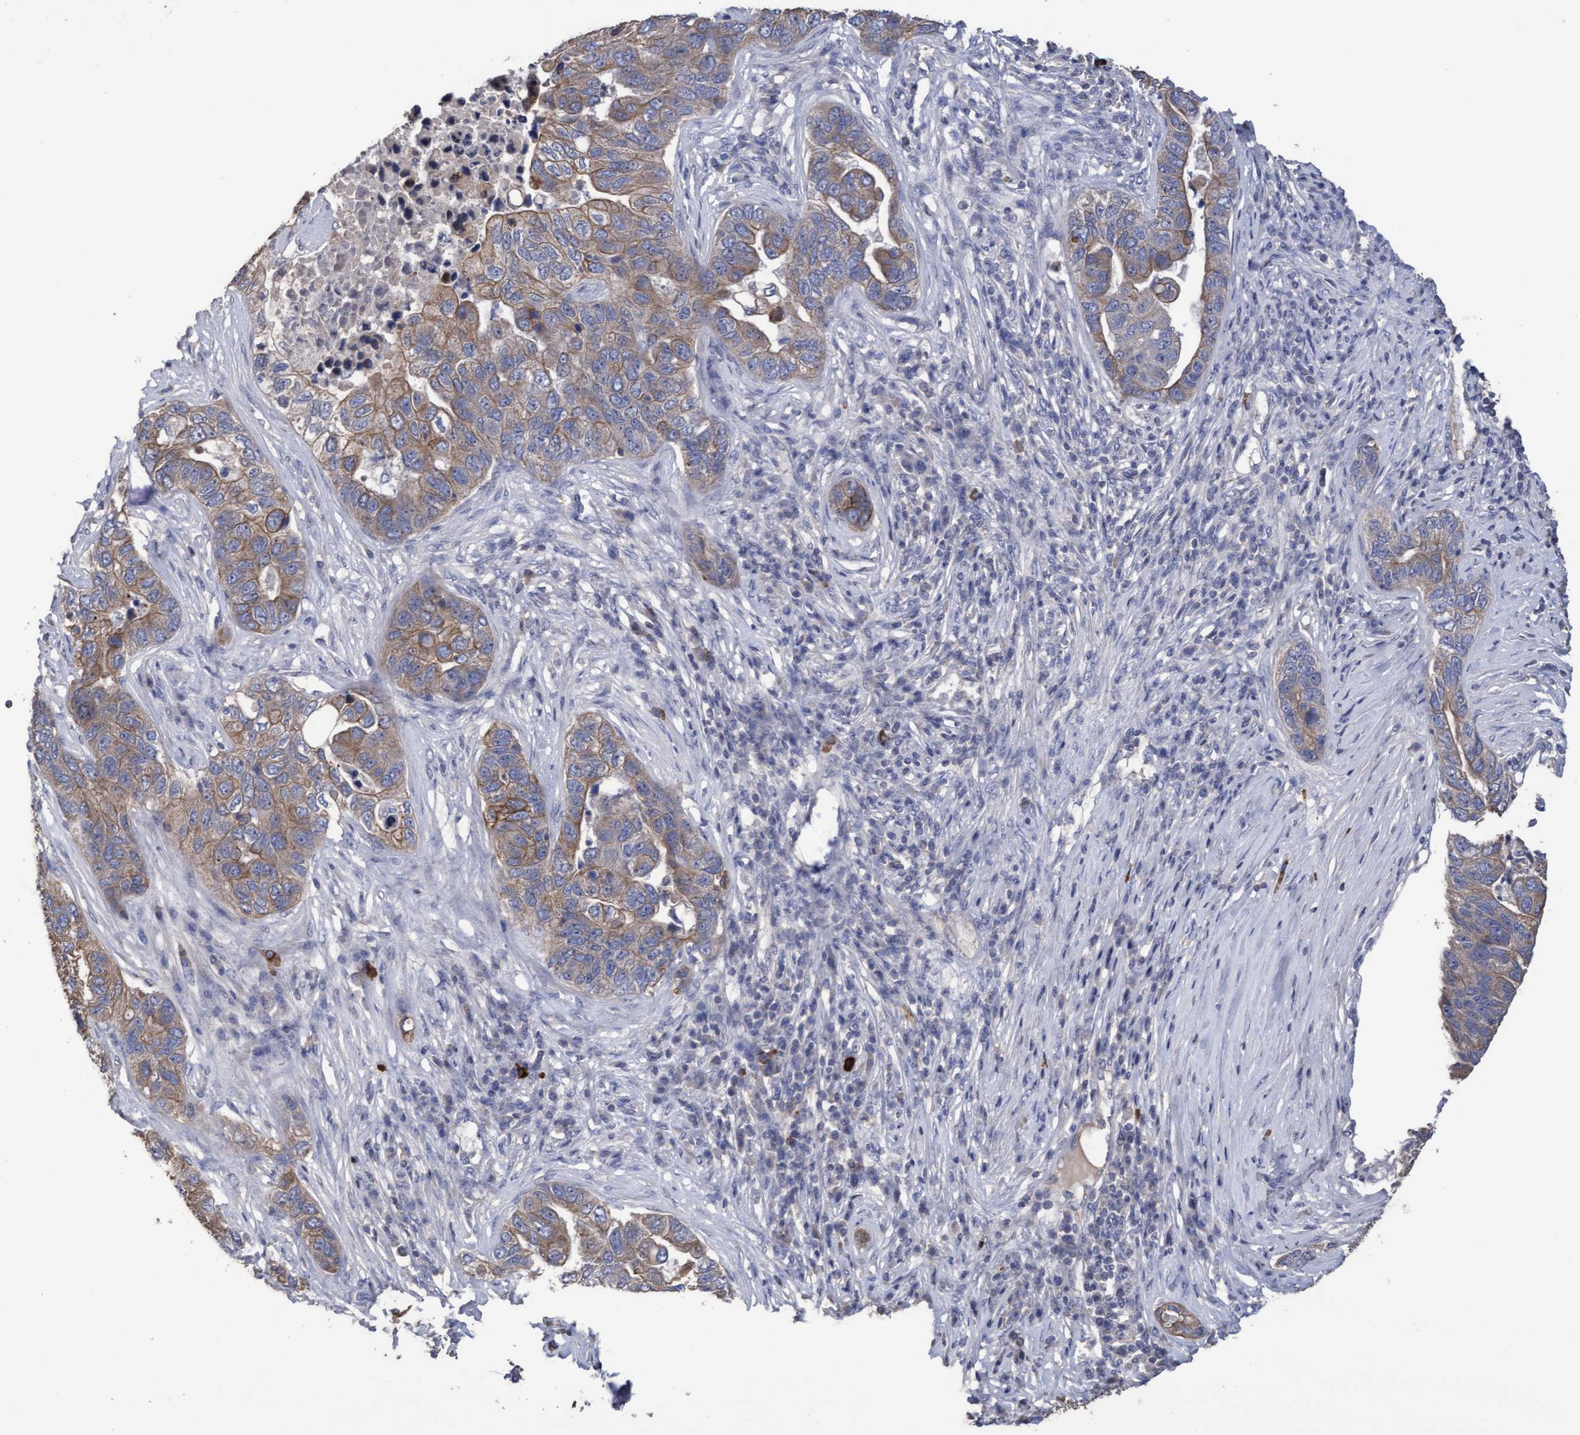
{"staining": {"intensity": "weak", "quantity": ">75%", "location": "cytoplasmic/membranous"}, "tissue": "pancreatic cancer", "cell_type": "Tumor cells", "image_type": "cancer", "snomed": [{"axis": "morphology", "description": "Adenocarcinoma, NOS"}, {"axis": "topography", "description": "Pancreas"}], "caption": "Tumor cells display low levels of weak cytoplasmic/membranous expression in approximately >75% of cells in pancreatic cancer (adenocarcinoma).", "gene": "KRT24", "patient": {"sex": "female", "age": 61}}